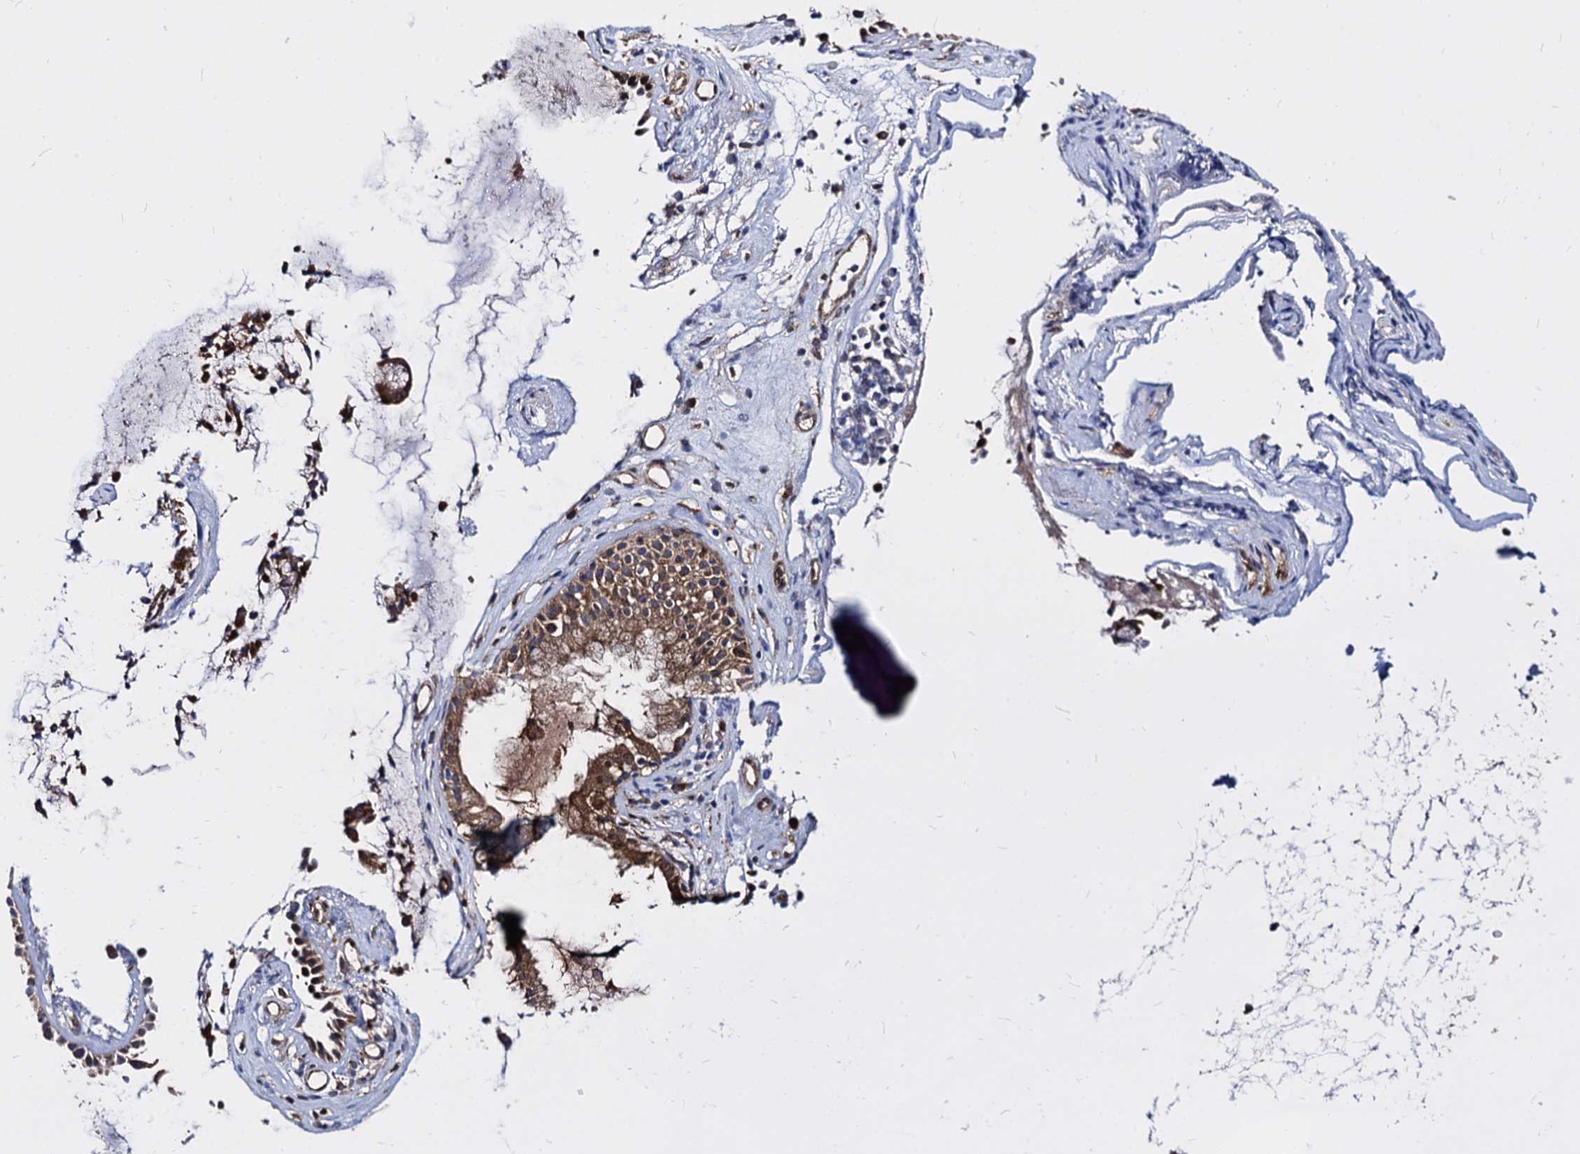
{"staining": {"intensity": "moderate", "quantity": ">75%", "location": "cytoplasmic/membranous"}, "tissue": "nasopharynx", "cell_type": "Respiratory epithelial cells", "image_type": "normal", "snomed": [{"axis": "morphology", "description": "Normal tissue, NOS"}, {"axis": "morphology", "description": "Inflammation, NOS"}, {"axis": "topography", "description": "Nasopharynx"}], "caption": "Brown immunohistochemical staining in unremarkable human nasopharynx displays moderate cytoplasmic/membranous staining in approximately >75% of respiratory epithelial cells.", "gene": "NME1", "patient": {"sex": "male", "age": 29}}